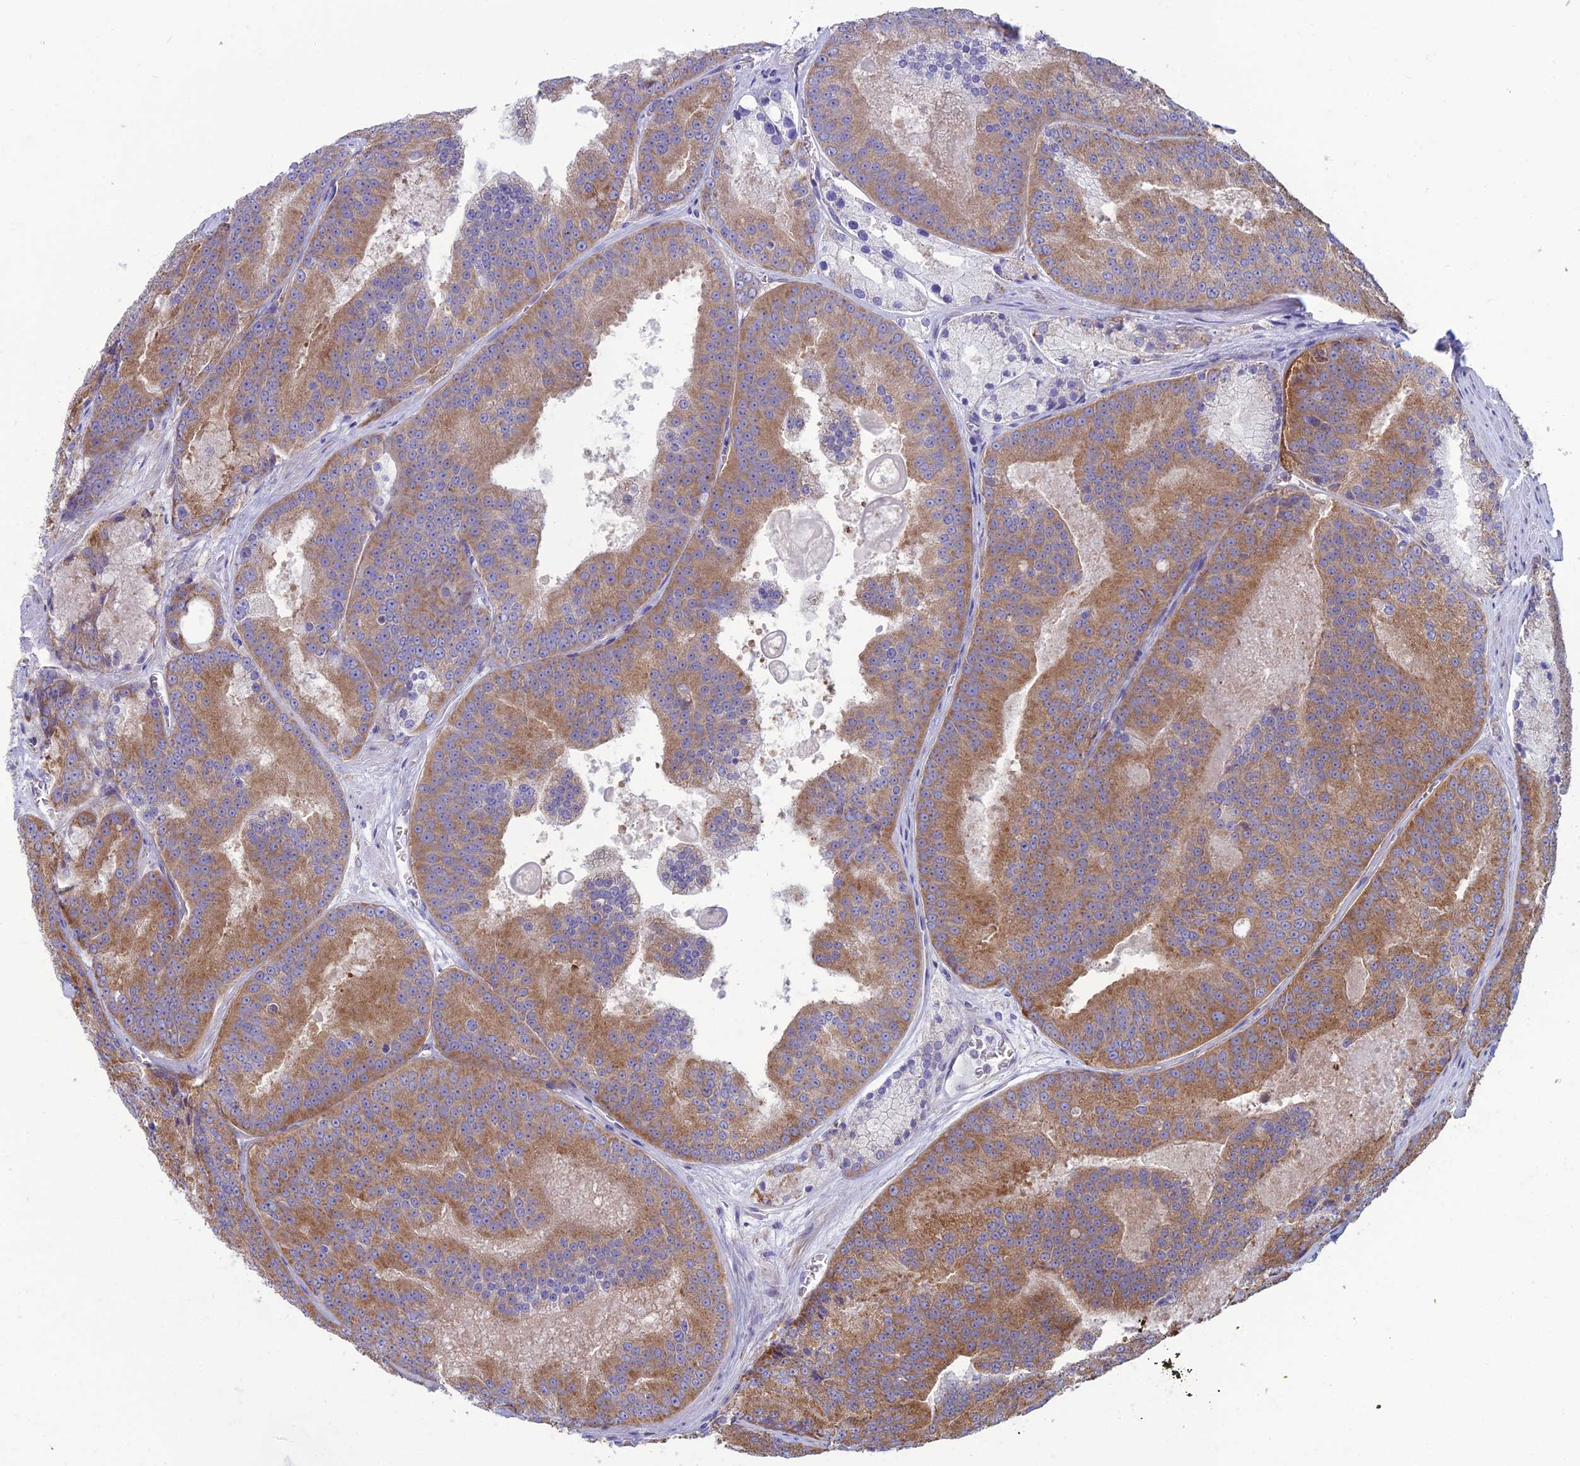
{"staining": {"intensity": "moderate", "quantity": "25%-75%", "location": "cytoplasmic/membranous"}, "tissue": "prostate cancer", "cell_type": "Tumor cells", "image_type": "cancer", "snomed": [{"axis": "morphology", "description": "Adenocarcinoma, High grade"}, {"axis": "topography", "description": "Prostate"}], "caption": "IHC (DAB) staining of human adenocarcinoma (high-grade) (prostate) shows moderate cytoplasmic/membranous protein staining in approximately 25%-75% of tumor cells. IHC stains the protein in brown and the nuclei are stained blue.", "gene": "RPL17-C18orf32", "patient": {"sex": "male", "age": 61}}